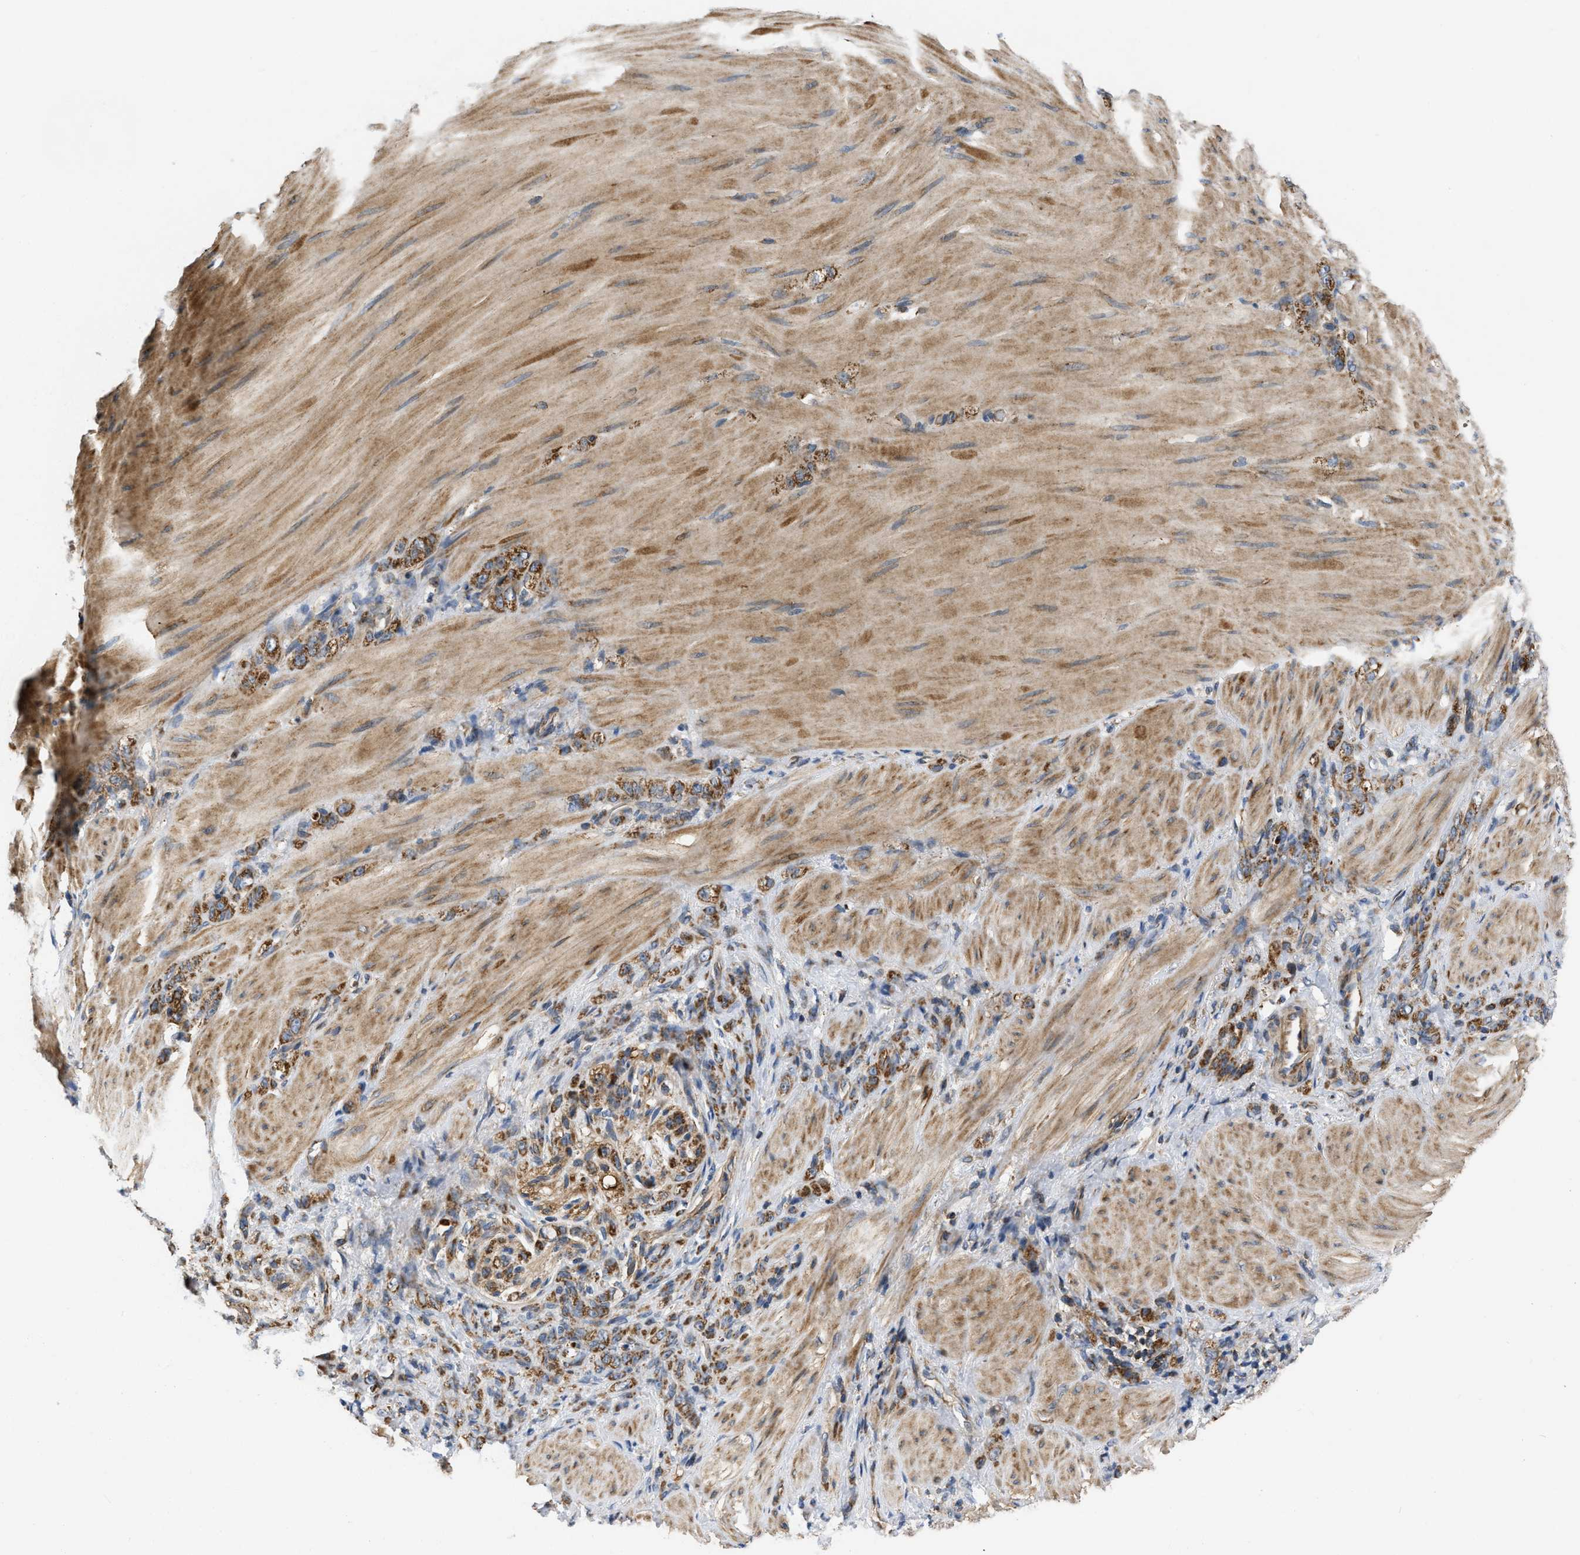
{"staining": {"intensity": "moderate", "quantity": ">75%", "location": "cytoplasmic/membranous"}, "tissue": "stomach cancer", "cell_type": "Tumor cells", "image_type": "cancer", "snomed": [{"axis": "morphology", "description": "Normal tissue, NOS"}, {"axis": "morphology", "description": "Adenocarcinoma, NOS"}, {"axis": "topography", "description": "Stomach"}], "caption": "A photomicrograph of human stomach cancer stained for a protein exhibits moderate cytoplasmic/membranous brown staining in tumor cells. Nuclei are stained in blue.", "gene": "OPTN", "patient": {"sex": "male", "age": 82}}